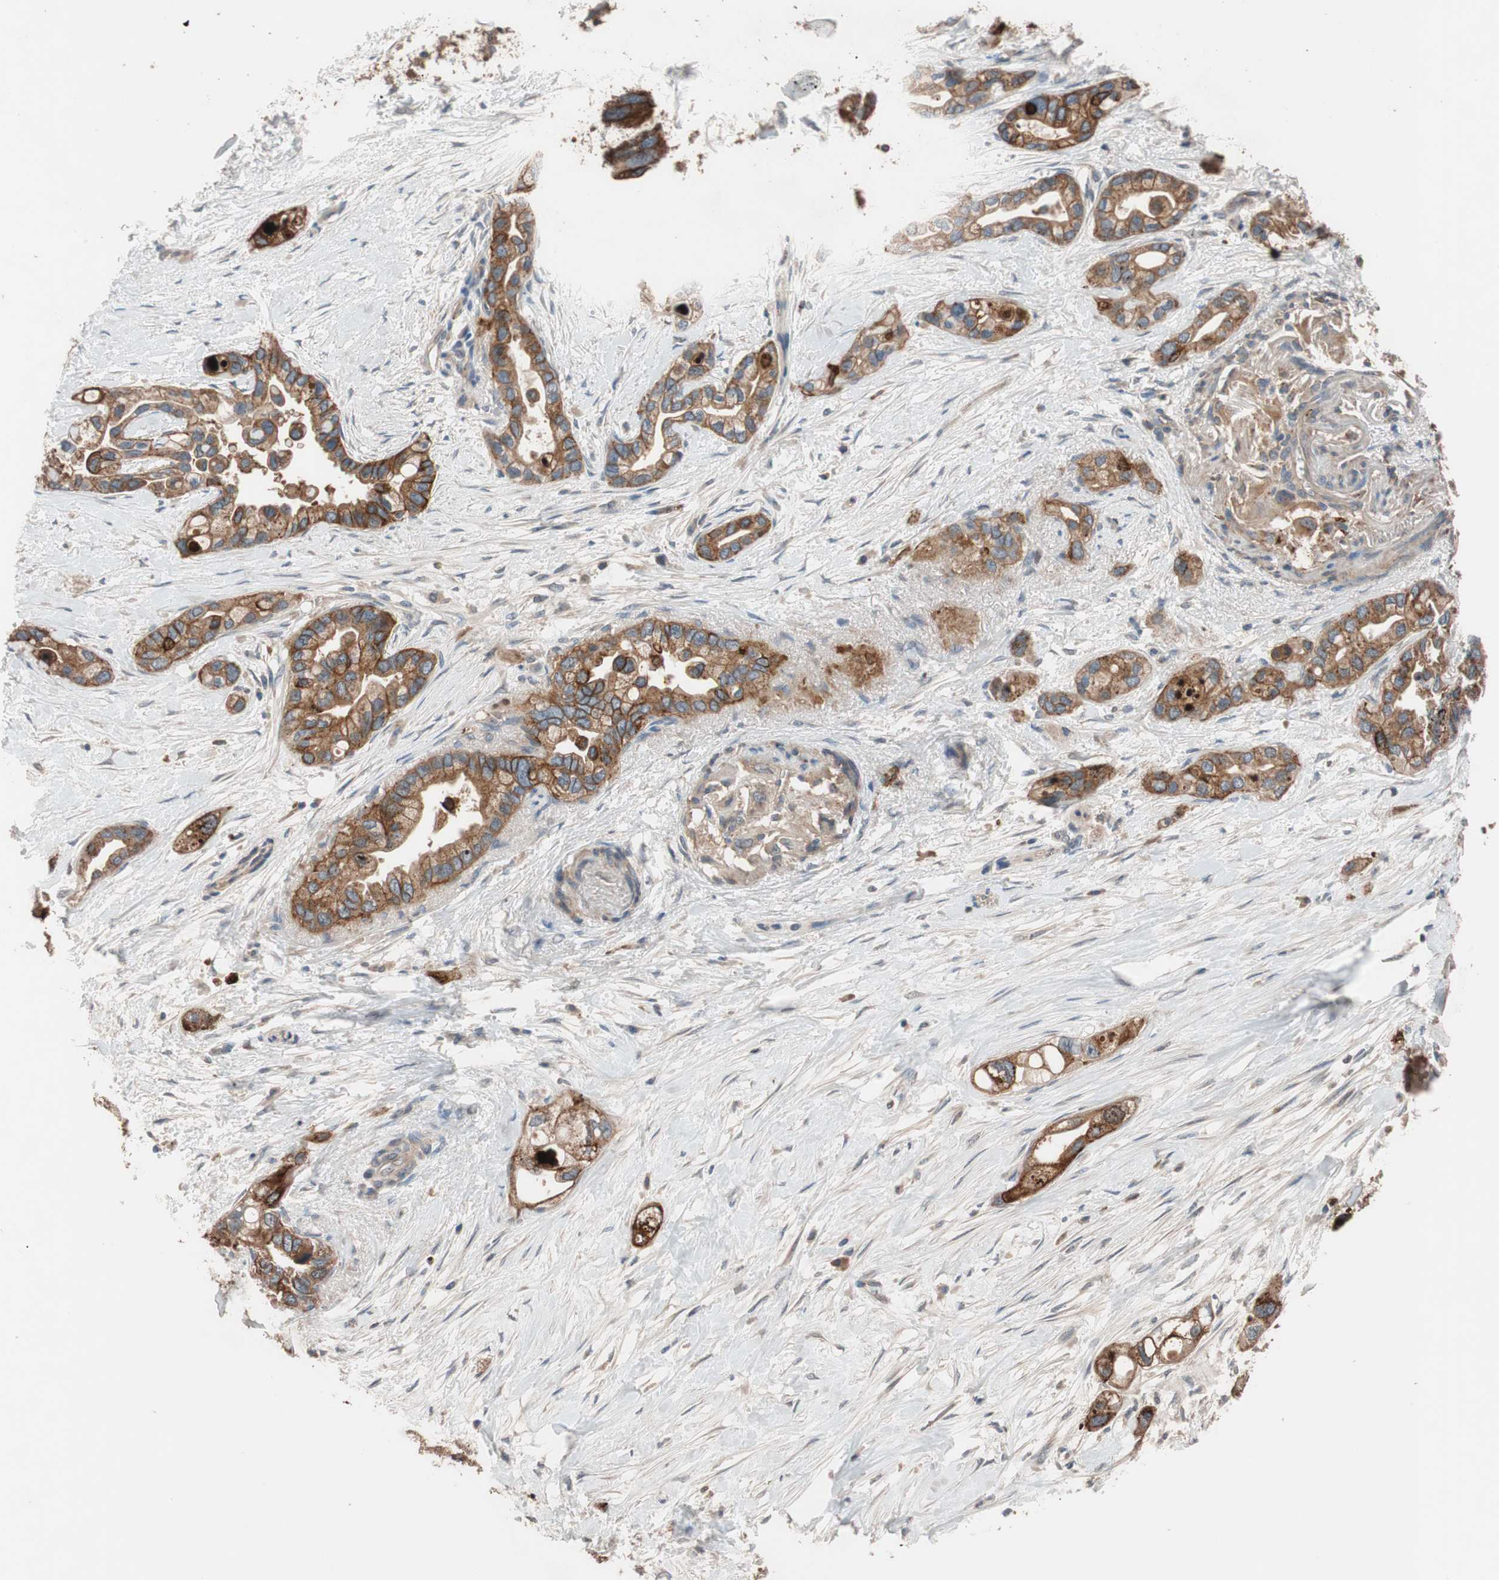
{"staining": {"intensity": "strong", "quantity": ">75%", "location": "cytoplasmic/membranous"}, "tissue": "pancreatic cancer", "cell_type": "Tumor cells", "image_type": "cancer", "snomed": [{"axis": "morphology", "description": "Adenocarcinoma, NOS"}, {"axis": "topography", "description": "Pancreas"}], "caption": "Approximately >75% of tumor cells in human pancreatic adenocarcinoma reveal strong cytoplasmic/membranous protein expression as visualized by brown immunohistochemical staining.", "gene": "SDC4", "patient": {"sex": "female", "age": 77}}